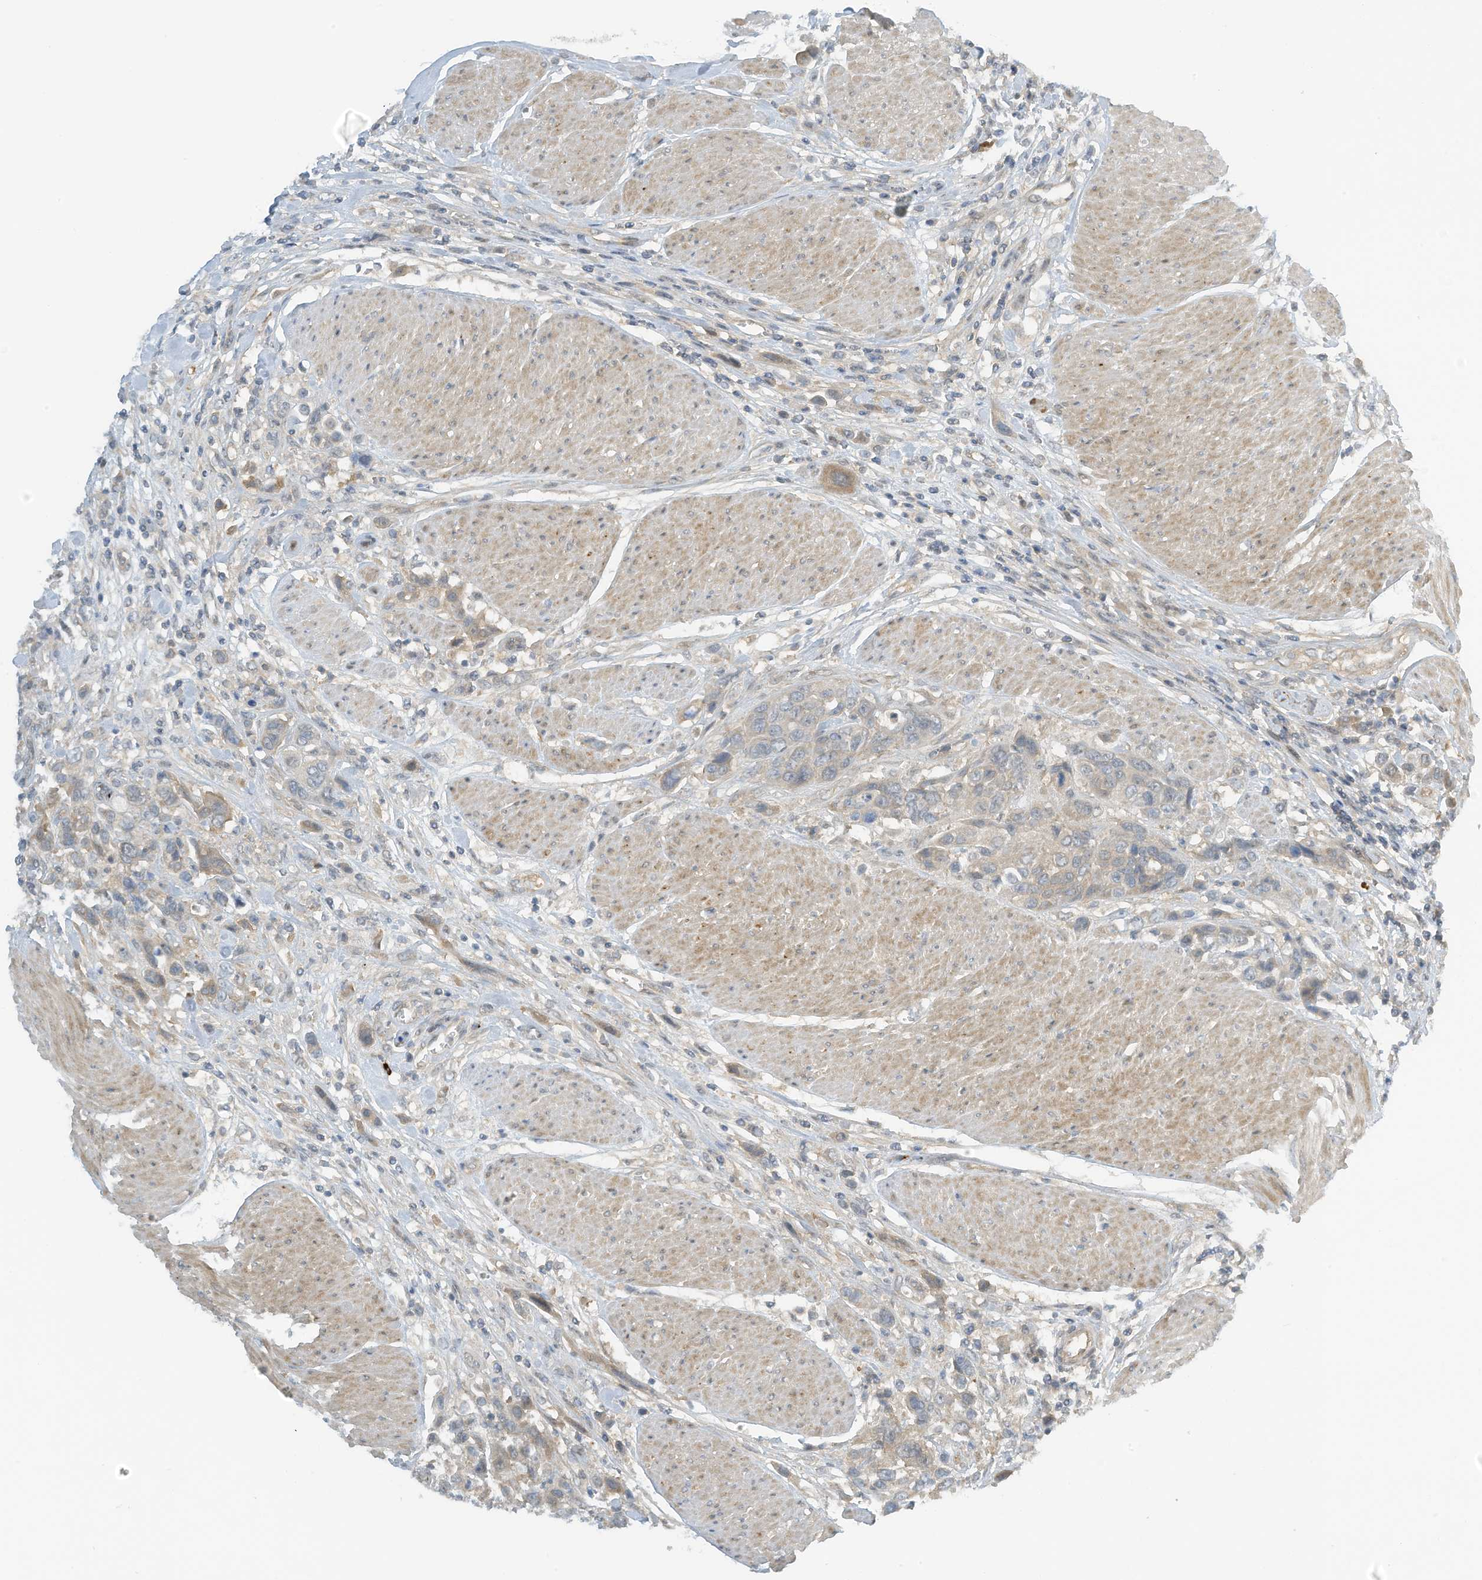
{"staining": {"intensity": "weak", "quantity": "<25%", "location": "cytoplasmic/membranous"}, "tissue": "urothelial cancer", "cell_type": "Tumor cells", "image_type": "cancer", "snomed": [{"axis": "morphology", "description": "Urothelial carcinoma, High grade"}, {"axis": "topography", "description": "Urinary bladder"}], "caption": "Tumor cells are negative for brown protein staining in urothelial cancer.", "gene": "FSD1L", "patient": {"sex": "male", "age": 50}}